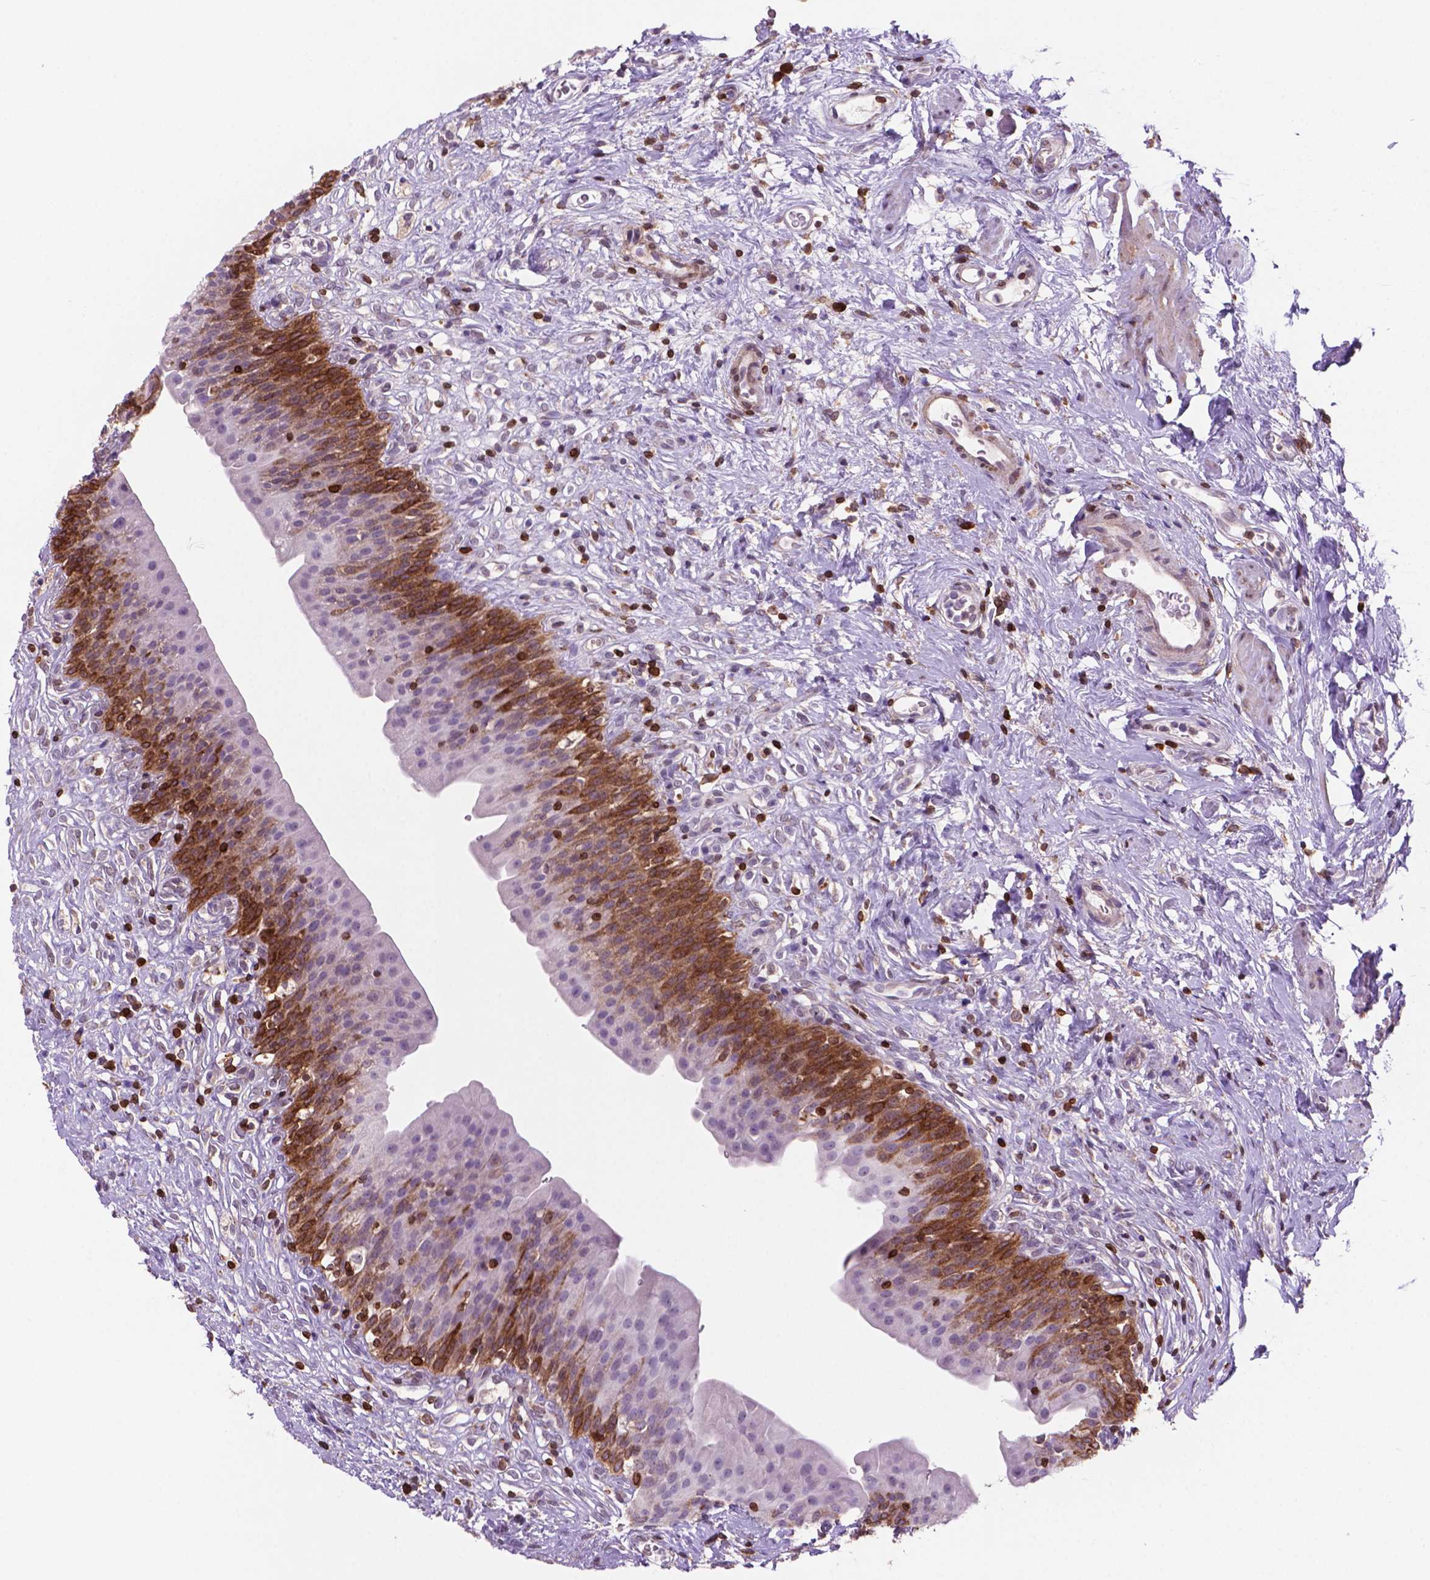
{"staining": {"intensity": "moderate", "quantity": "25%-75%", "location": "cytoplasmic/membranous"}, "tissue": "urinary bladder", "cell_type": "Urothelial cells", "image_type": "normal", "snomed": [{"axis": "morphology", "description": "Normal tissue, NOS"}, {"axis": "topography", "description": "Urinary bladder"}], "caption": "The photomicrograph displays immunohistochemical staining of unremarkable urinary bladder. There is moderate cytoplasmic/membranous expression is seen in approximately 25%-75% of urothelial cells.", "gene": "BCL2", "patient": {"sex": "male", "age": 76}}